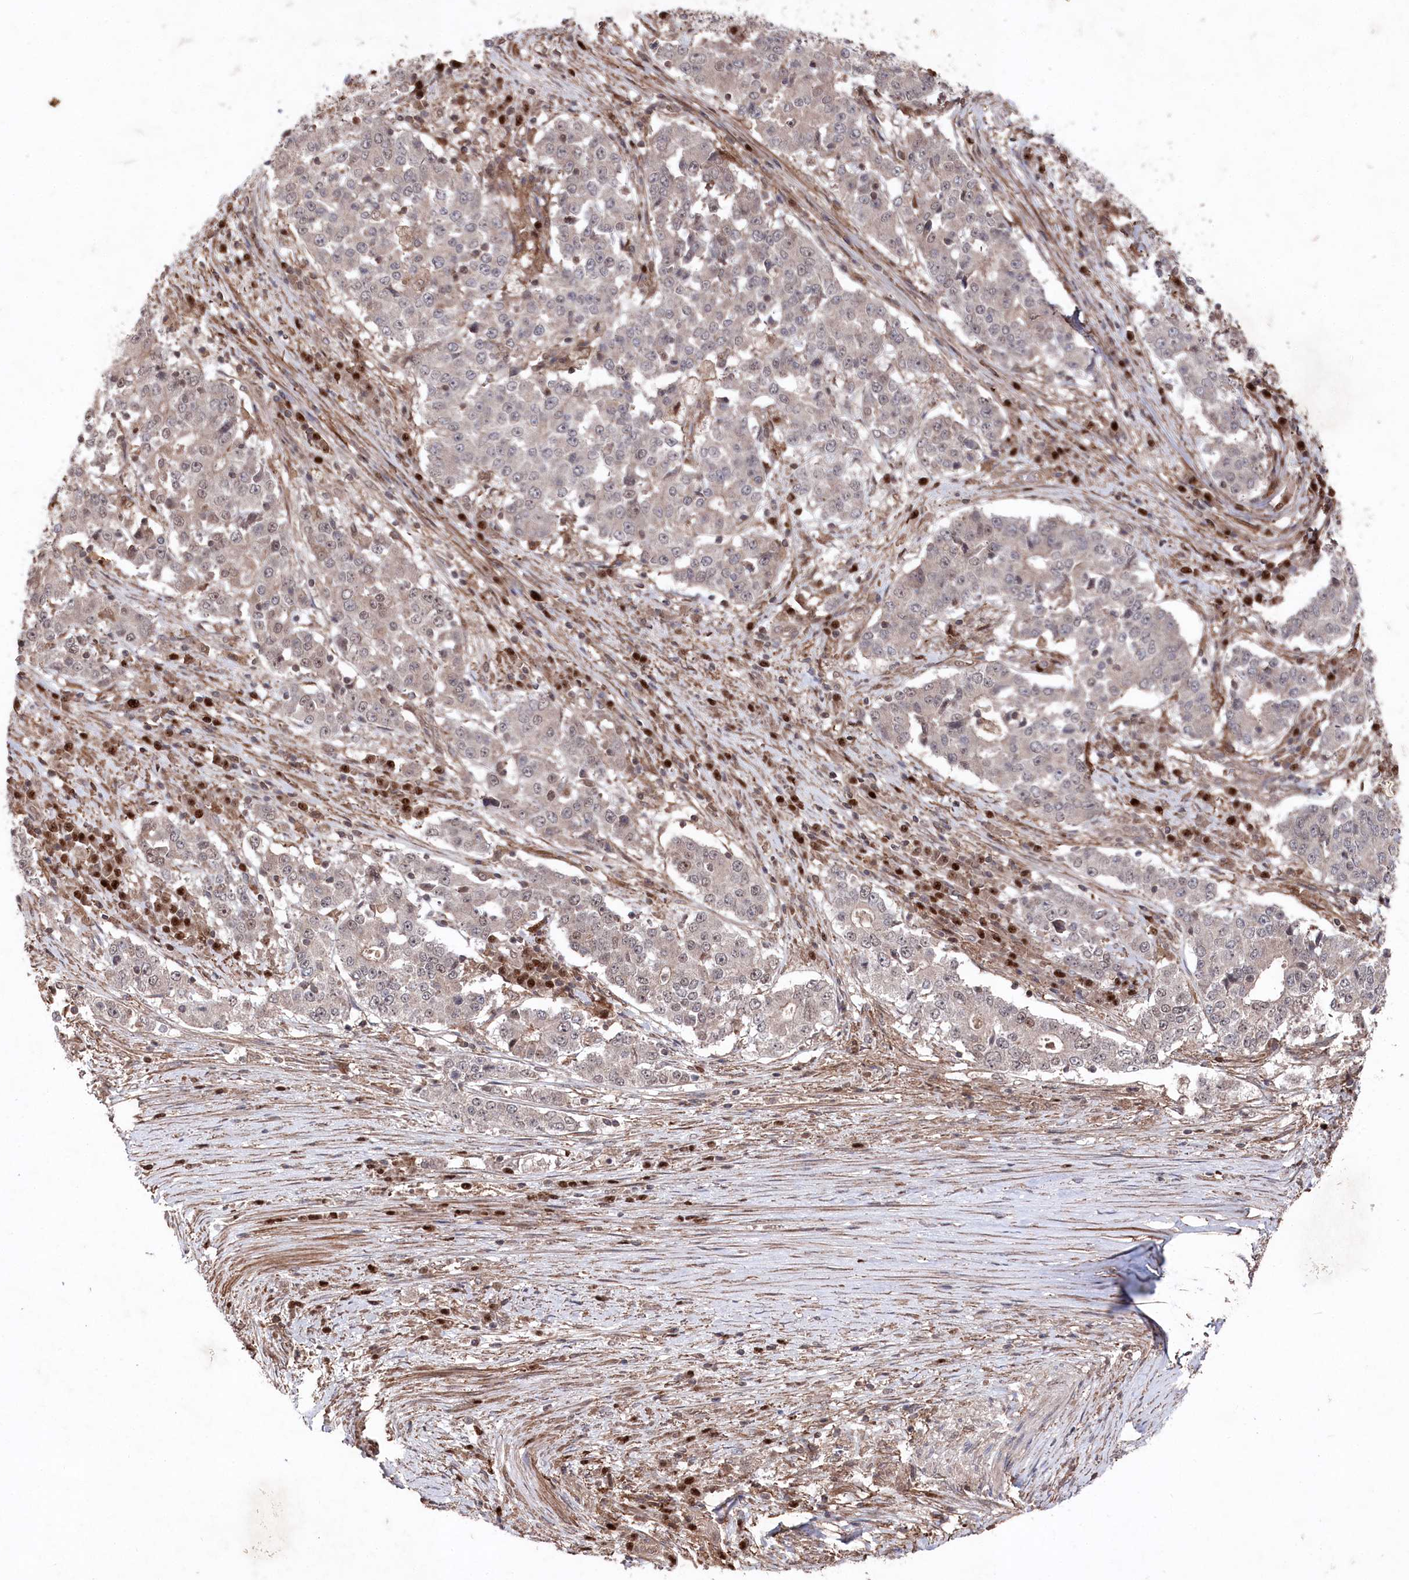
{"staining": {"intensity": "weak", "quantity": "<25%", "location": "nuclear"}, "tissue": "stomach cancer", "cell_type": "Tumor cells", "image_type": "cancer", "snomed": [{"axis": "morphology", "description": "Adenocarcinoma, NOS"}, {"axis": "topography", "description": "Stomach"}], "caption": "Immunohistochemistry (IHC) histopathology image of neoplastic tissue: stomach adenocarcinoma stained with DAB demonstrates no significant protein positivity in tumor cells.", "gene": "BORCS7", "patient": {"sex": "male", "age": 59}}